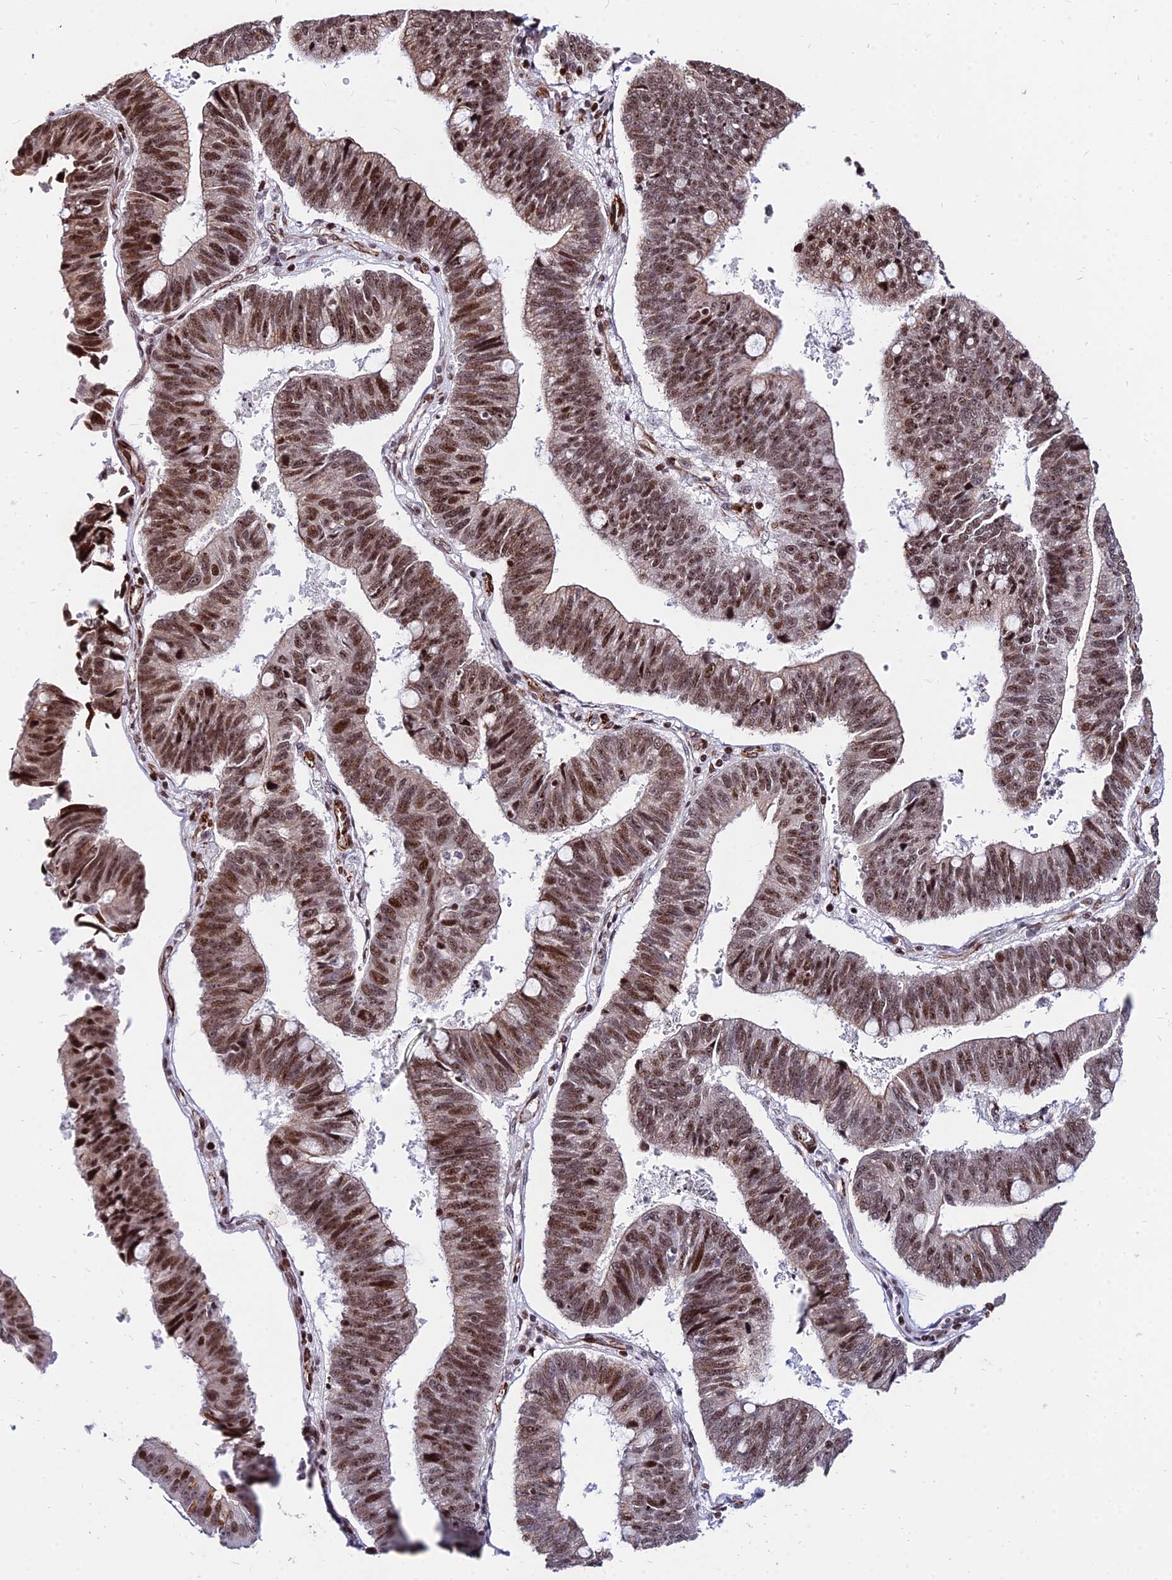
{"staining": {"intensity": "strong", "quantity": ">75%", "location": "nuclear"}, "tissue": "stomach cancer", "cell_type": "Tumor cells", "image_type": "cancer", "snomed": [{"axis": "morphology", "description": "Adenocarcinoma, NOS"}, {"axis": "topography", "description": "Stomach"}], "caption": "Stomach cancer (adenocarcinoma) stained with a protein marker displays strong staining in tumor cells.", "gene": "NYAP2", "patient": {"sex": "male", "age": 59}}